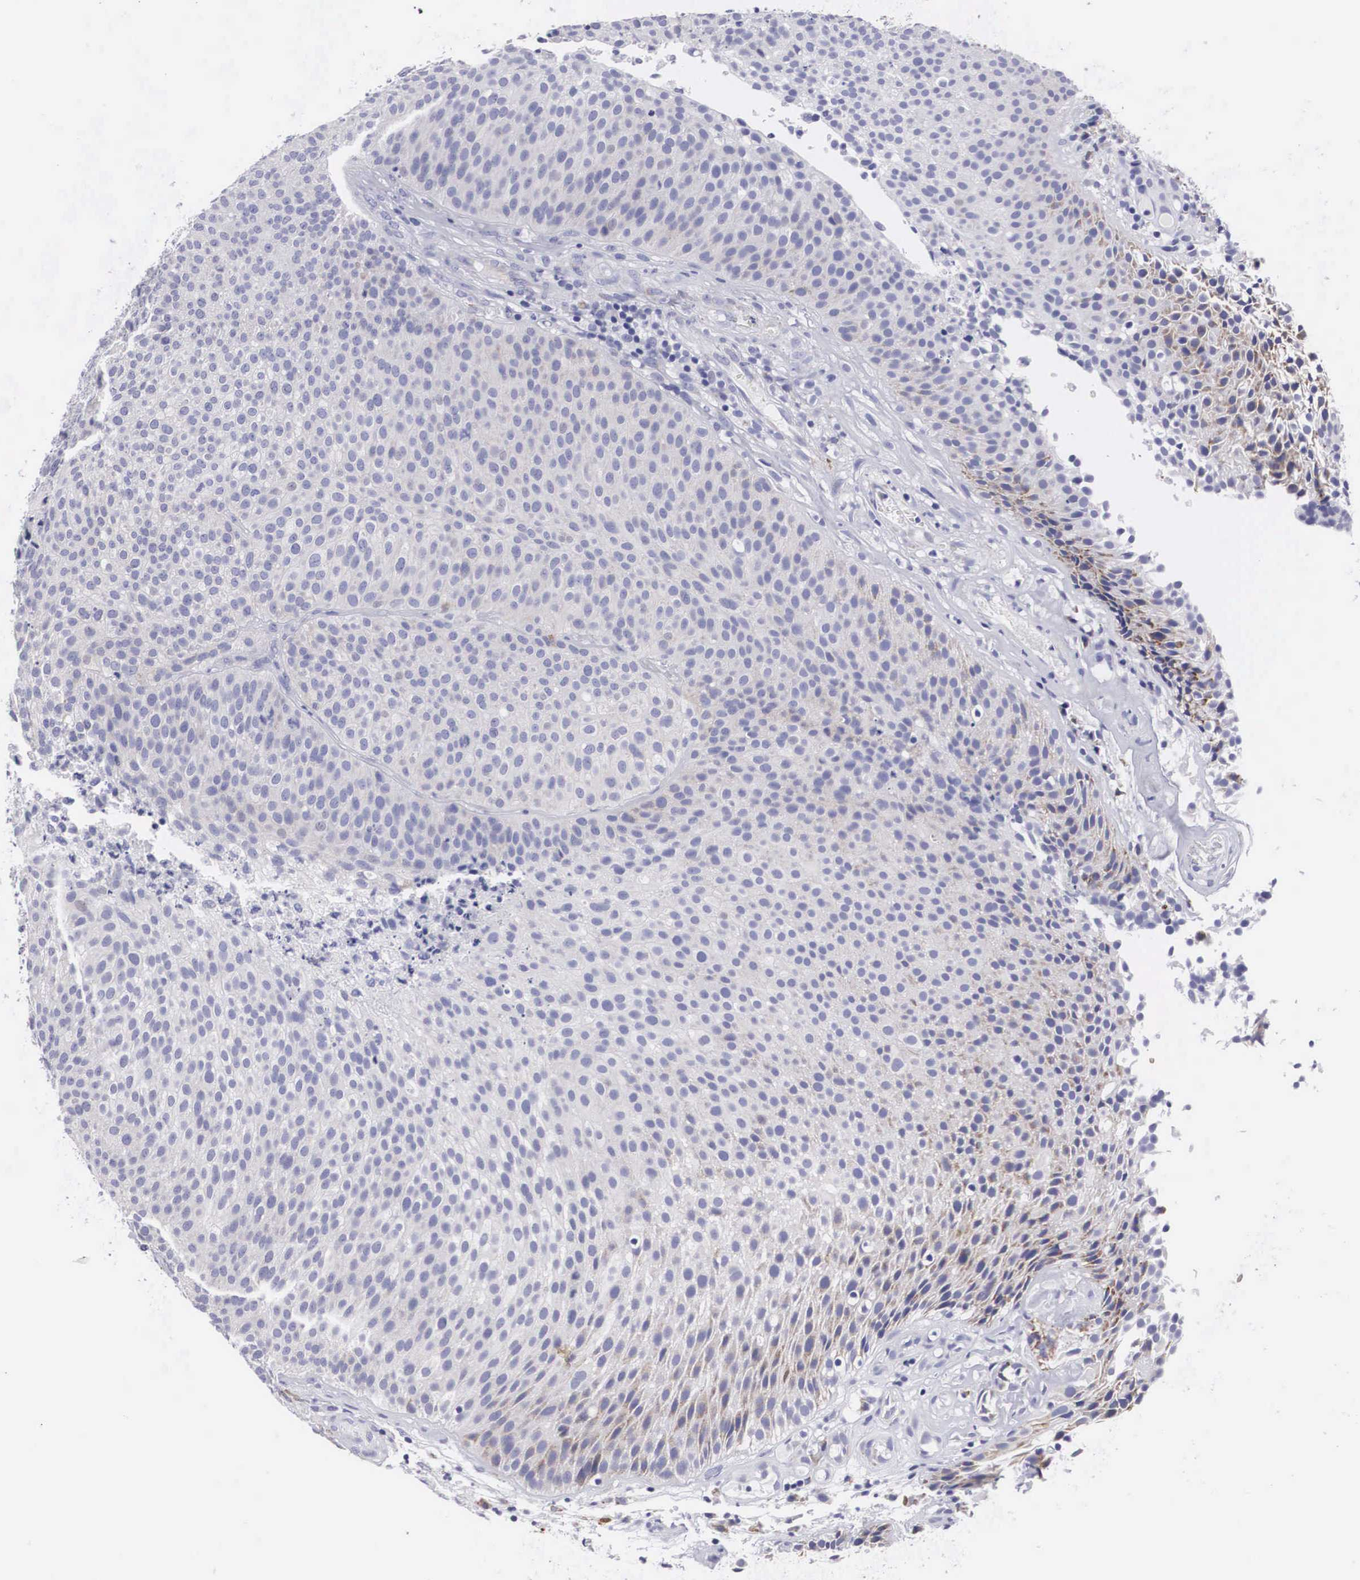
{"staining": {"intensity": "negative", "quantity": "none", "location": "none"}, "tissue": "urothelial cancer", "cell_type": "Tumor cells", "image_type": "cancer", "snomed": [{"axis": "morphology", "description": "Urothelial carcinoma, Low grade"}, {"axis": "topography", "description": "Urinary bladder"}], "caption": "There is no significant staining in tumor cells of low-grade urothelial carcinoma.", "gene": "ARMCX3", "patient": {"sex": "male", "age": 85}}